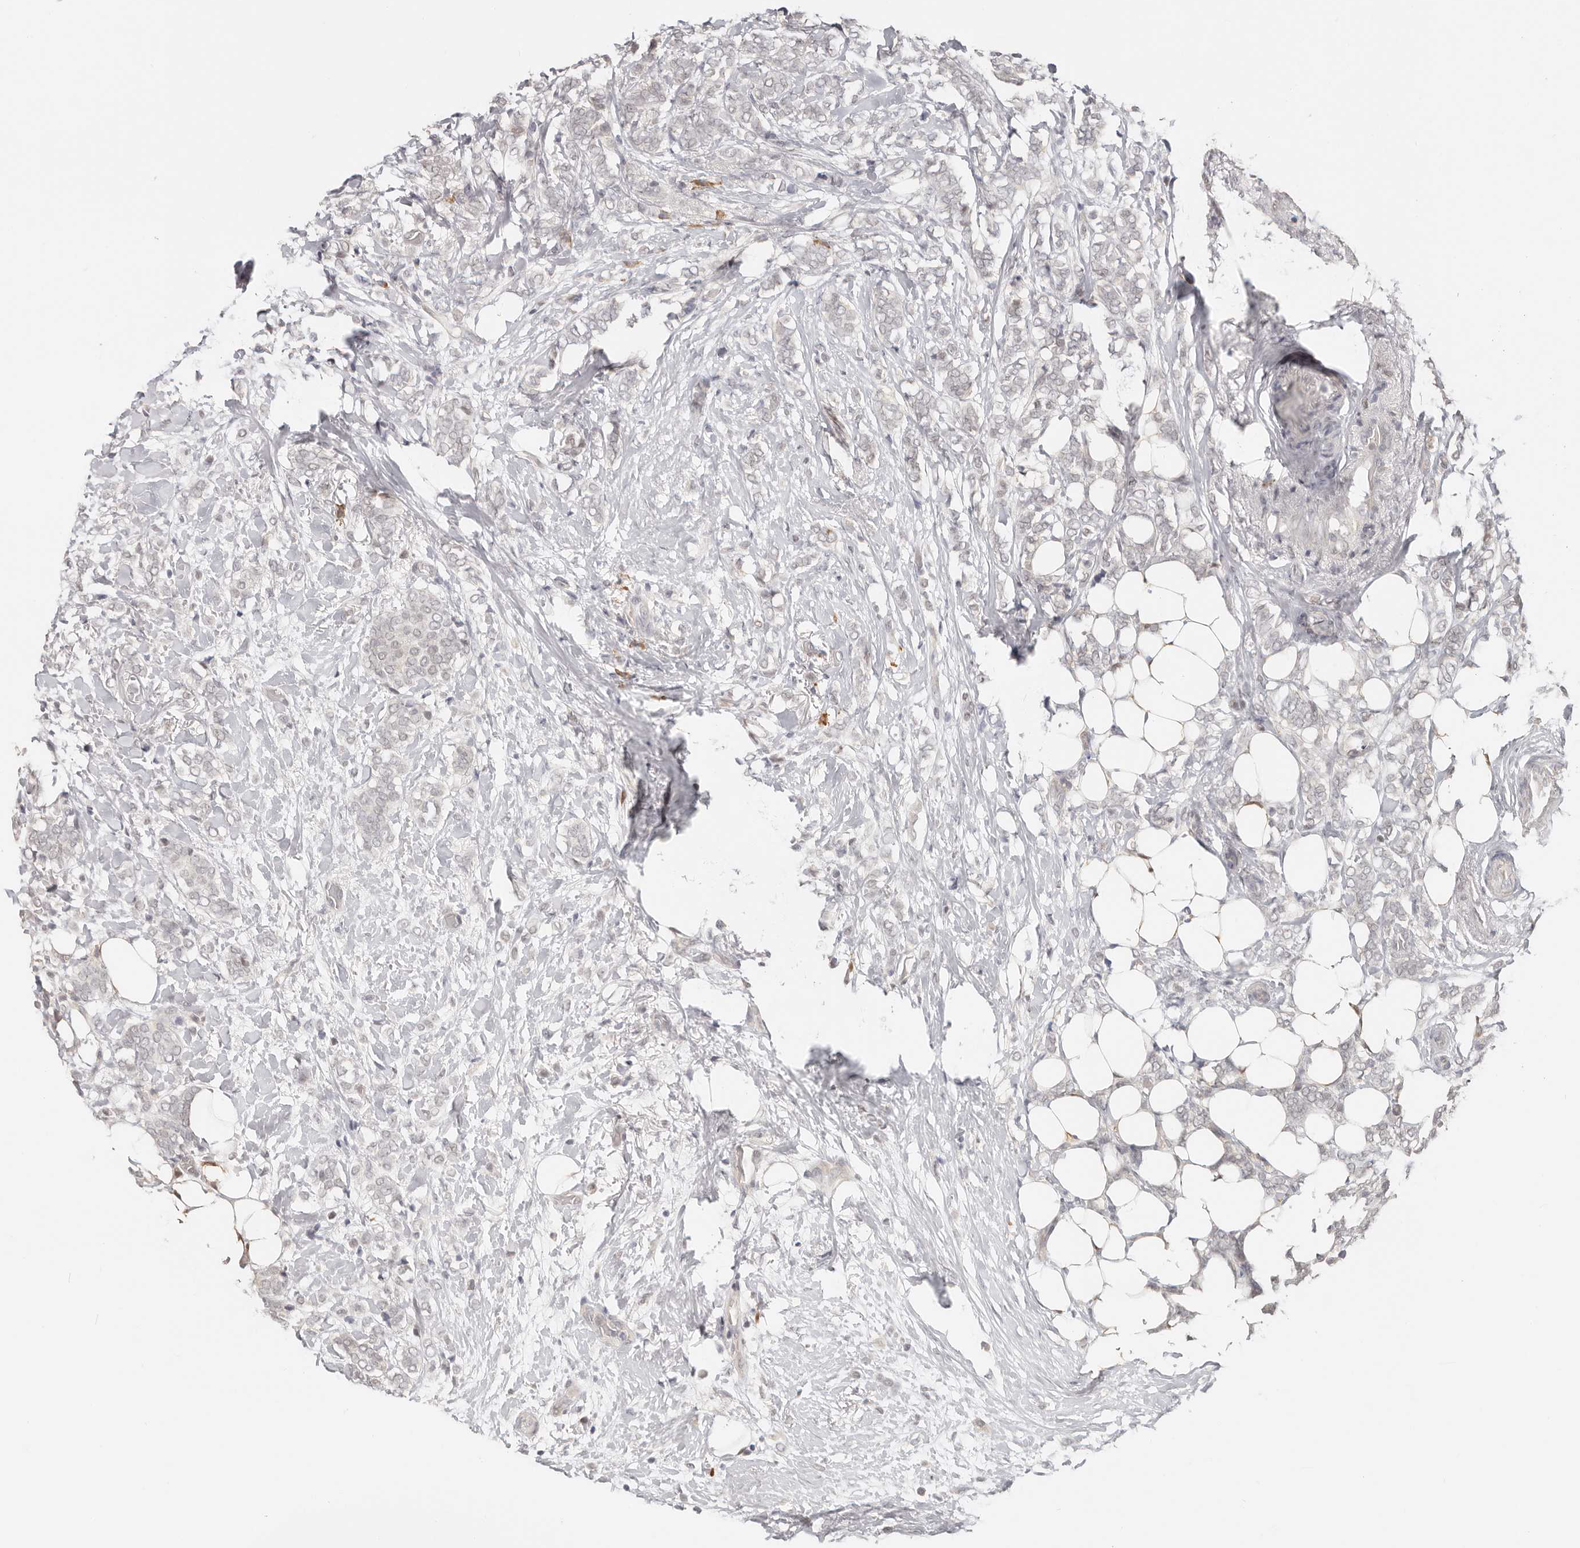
{"staining": {"intensity": "negative", "quantity": "none", "location": "none"}, "tissue": "breast cancer", "cell_type": "Tumor cells", "image_type": "cancer", "snomed": [{"axis": "morphology", "description": "Lobular carcinoma"}, {"axis": "topography", "description": "Breast"}], "caption": "Immunohistochemistry (IHC) of human lobular carcinoma (breast) reveals no positivity in tumor cells. (Stains: DAB immunohistochemistry (IHC) with hematoxylin counter stain, Microscopy: brightfield microscopy at high magnification).", "gene": "LARP7", "patient": {"sex": "female", "age": 50}}